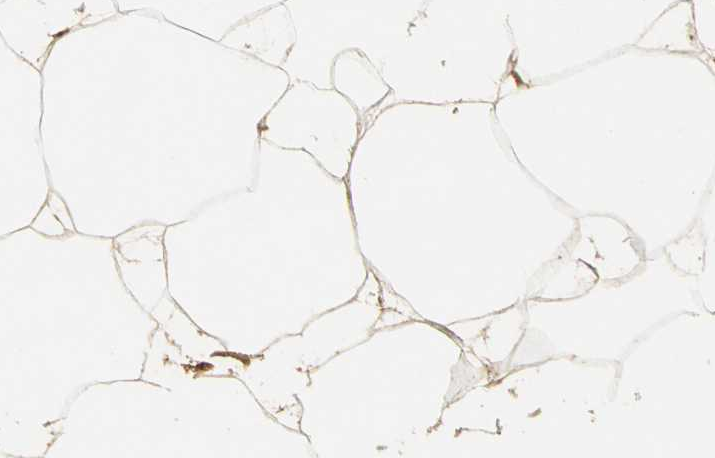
{"staining": {"intensity": "weak", "quantity": ">75%", "location": "cytoplasmic/membranous"}, "tissue": "adipose tissue", "cell_type": "Adipocytes", "image_type": "normal", "snomed": [{"axis": "morphology", "description": "Normal tissue, NOS"}, {"axis": "morphology", "description": "Duct carcinoma"}, {"axis": "topography", "description": "Breast"}, {"axis": "topography", "description": "Adipose tissue"}], "caption": "Brown immunohistochemical staining in unremarkable adipose tissue demonstrates weak cytoplasmic/membranous staining in about >75% of adipocytes. The staining was performed using DAB (3,3'-diaminobenzidine), with brown indicating positive protein expression. Nuclei are stained blue with hematoxylin.", "gene": "KEAP1", "patient": {"sex": "female", "age": 37}}